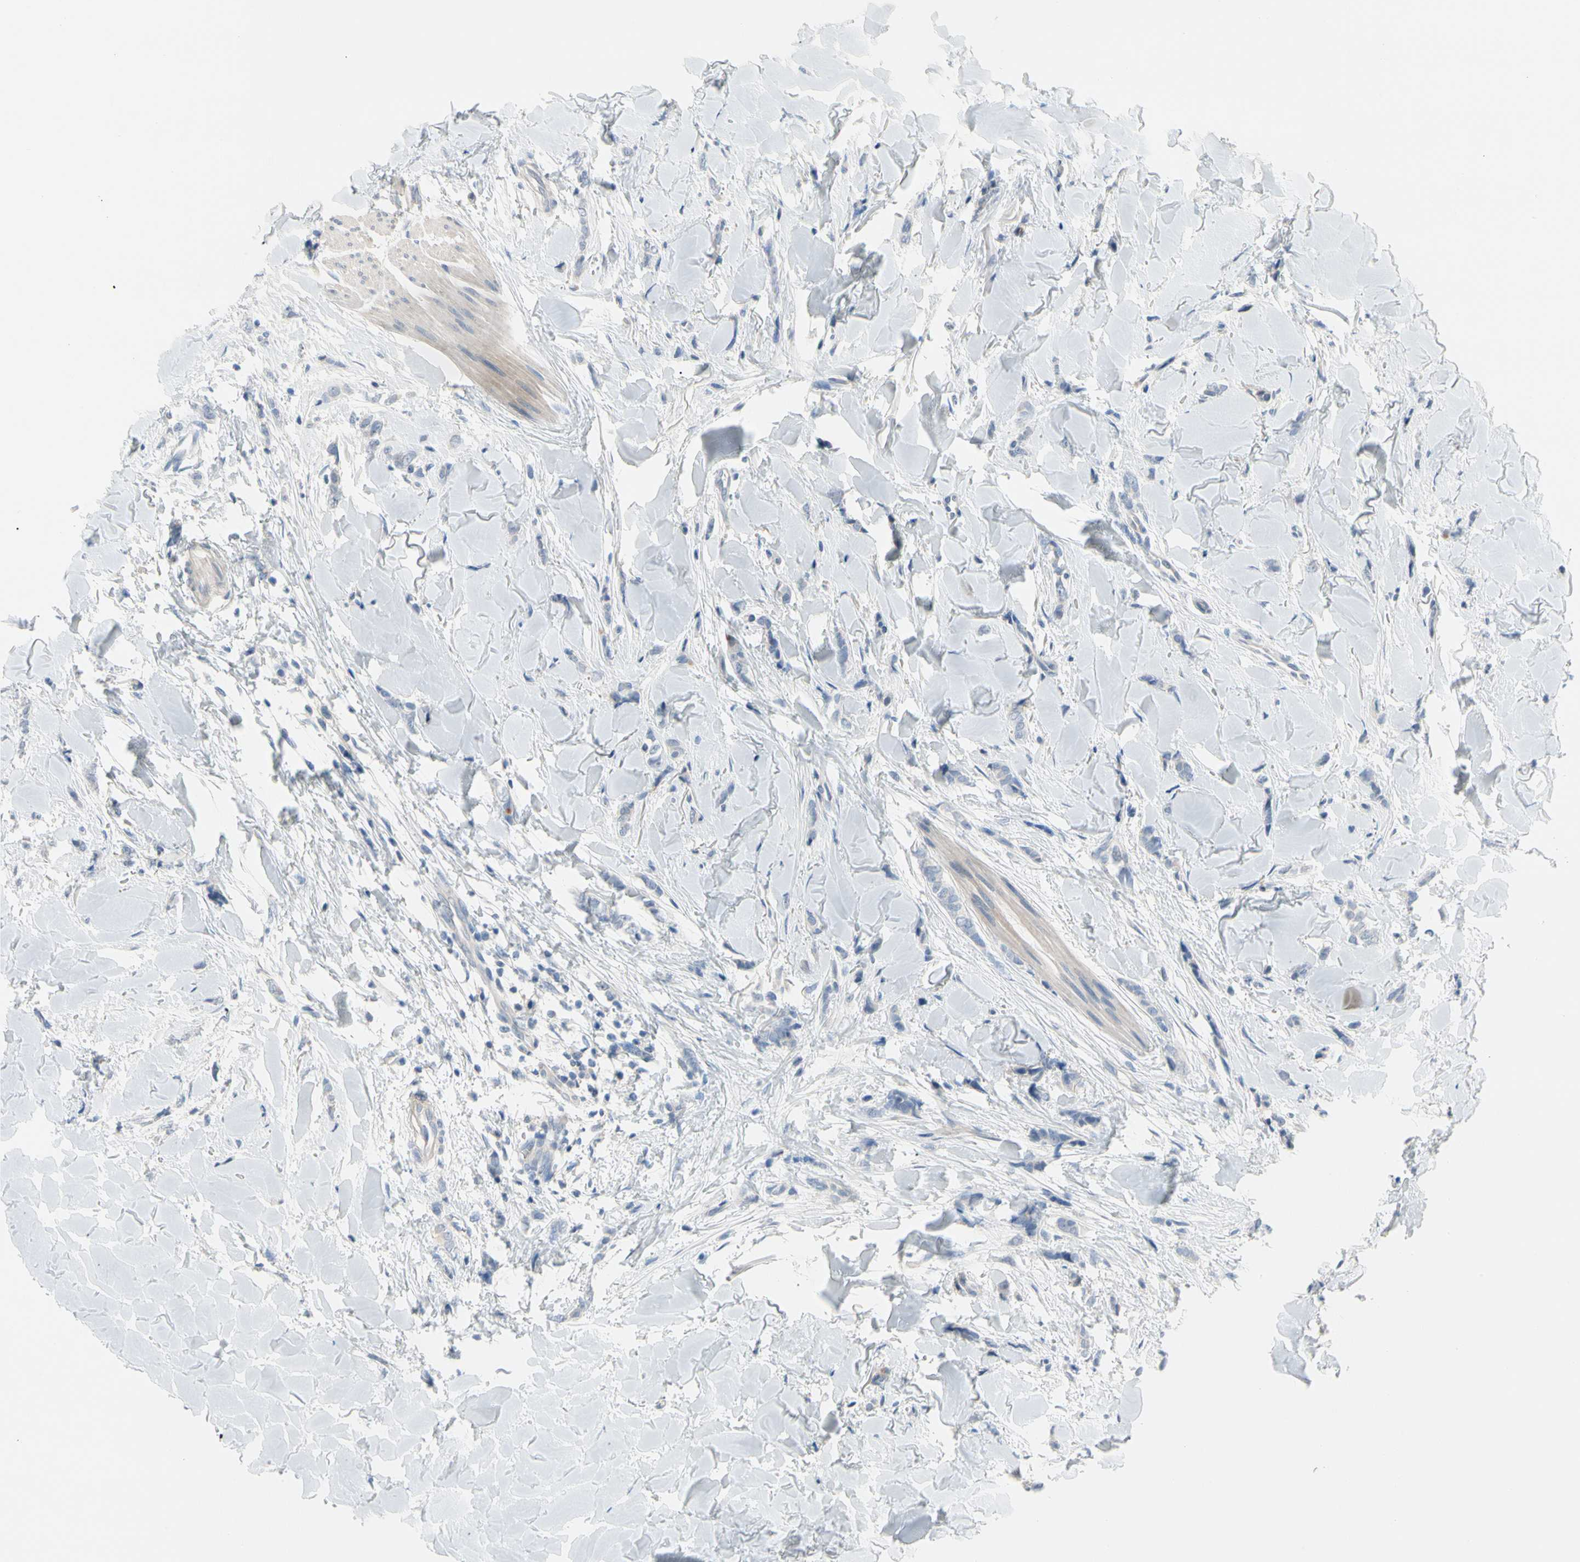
{"staining": {"intensity": "negative", "quantity": "none", "location": "none"}, "tissue": "breast cancer", "cell_type": "Tumor cells", "image_type": "cancer", "snomed": [{"axis": "morphology", "description": "Lobular carcinoma"}, {"axis": "topography", "description": "Skin"}, {"axis": "topography", "description": "Breast"}], "caption": "There is no significant staining in tumor cells of lobular carcinoma (breast). (DAB (3,3'-diaminobenzidine) immunohistochemistry, high magnification).", "gene": "MARK1", "patient": {"sex": "female", "age": 46}}